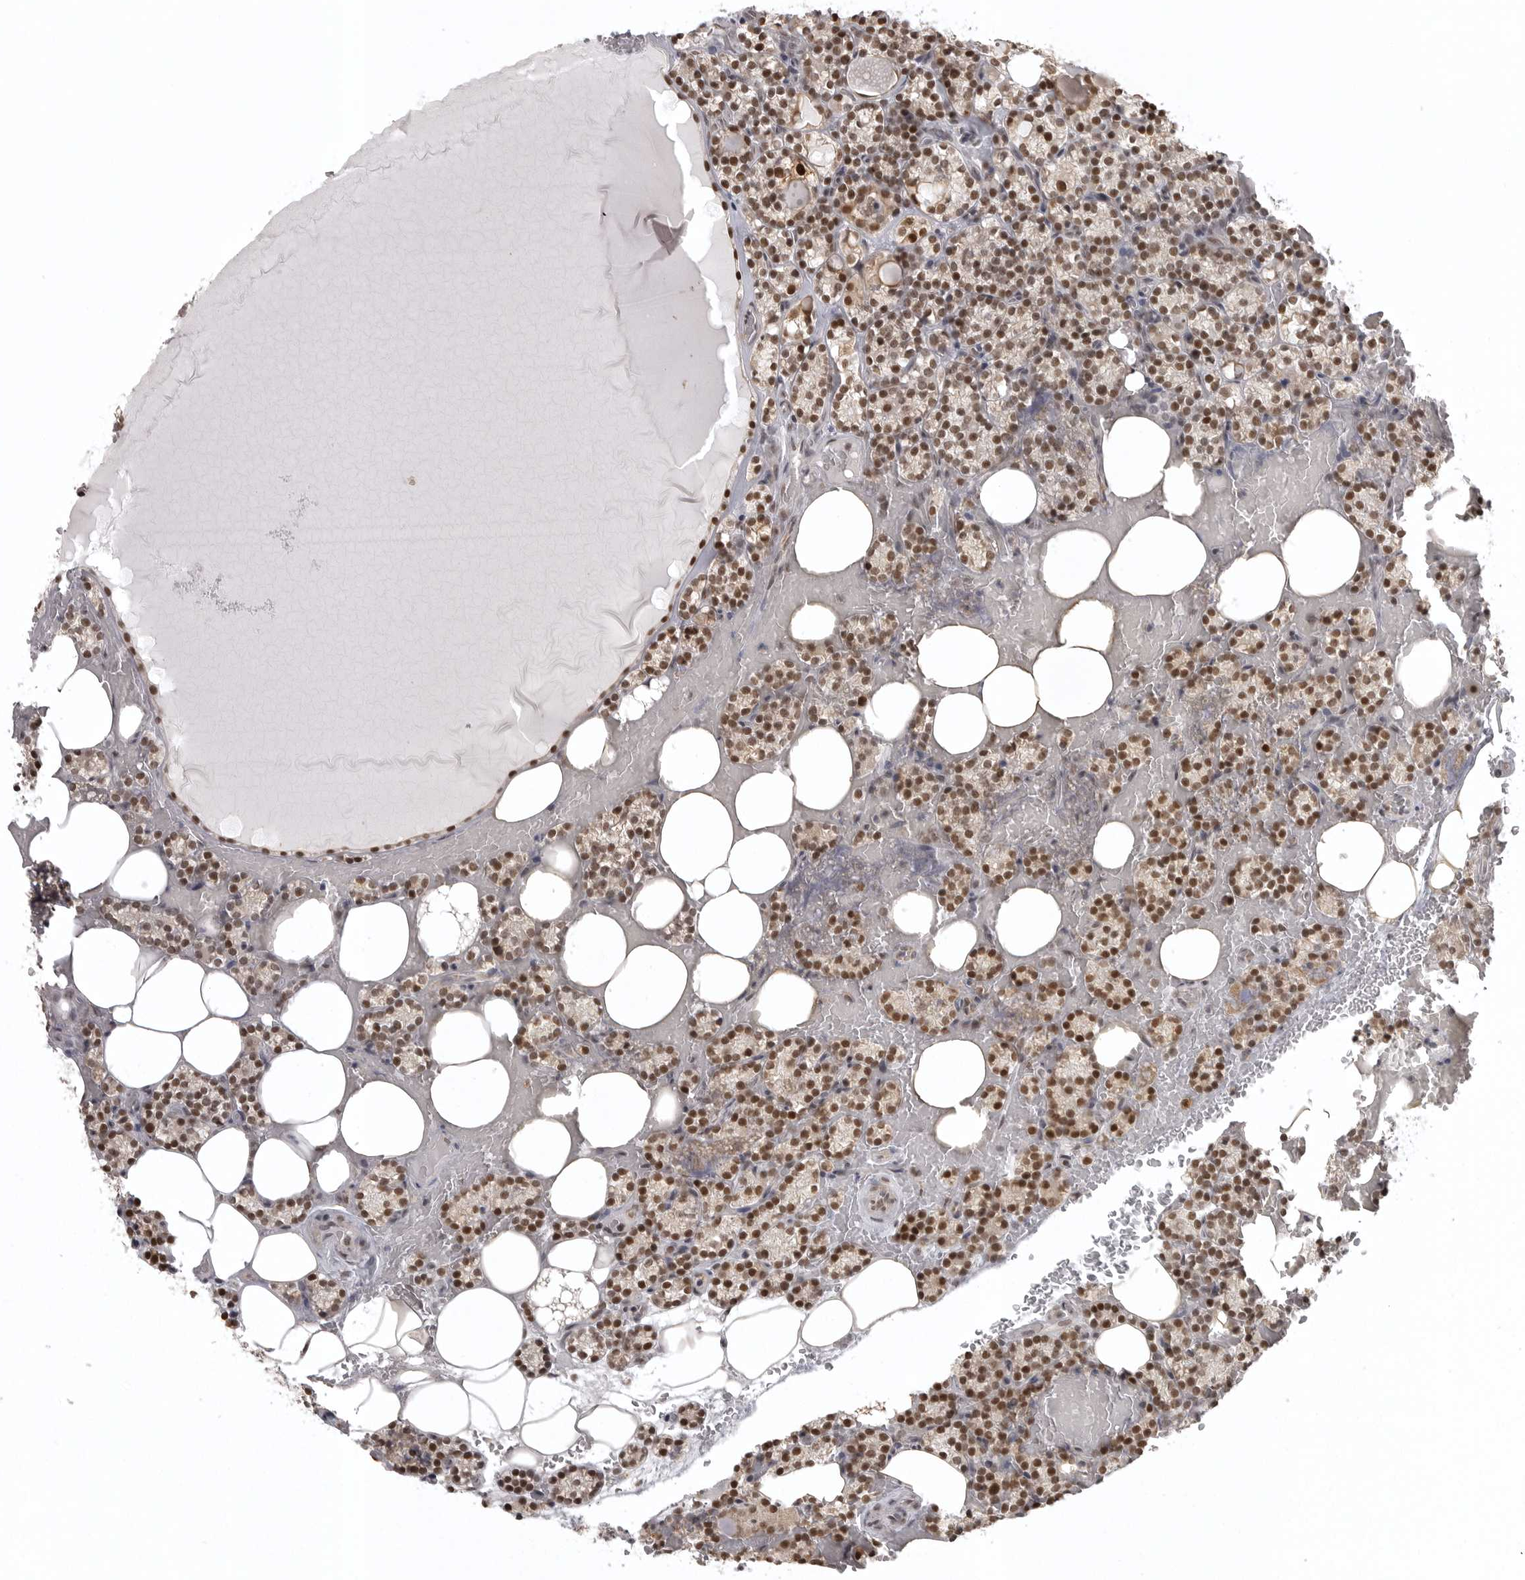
{"staining": {"intensity": "strong", "quantity": "25%-75%", "location": "nuclear"}, "tissue": "parathyroid gland", "cell_type": "Glandular cells", "image_type": "normal", "snomed": [{"axis": "morphology", "description": "Normal tissue, NOS"}, {"axis": "topography", "description": "Parathyroid gland"}], "caption": "Immunohistochemical staining of unremarkable parathyroid gland exhibits 25%-75% levels of strong nuclear protein positivity in approximately 25%-75% of glandular cells.", "gene": "ISG20L2", "patient": {"sex": "female", "age": 78}}